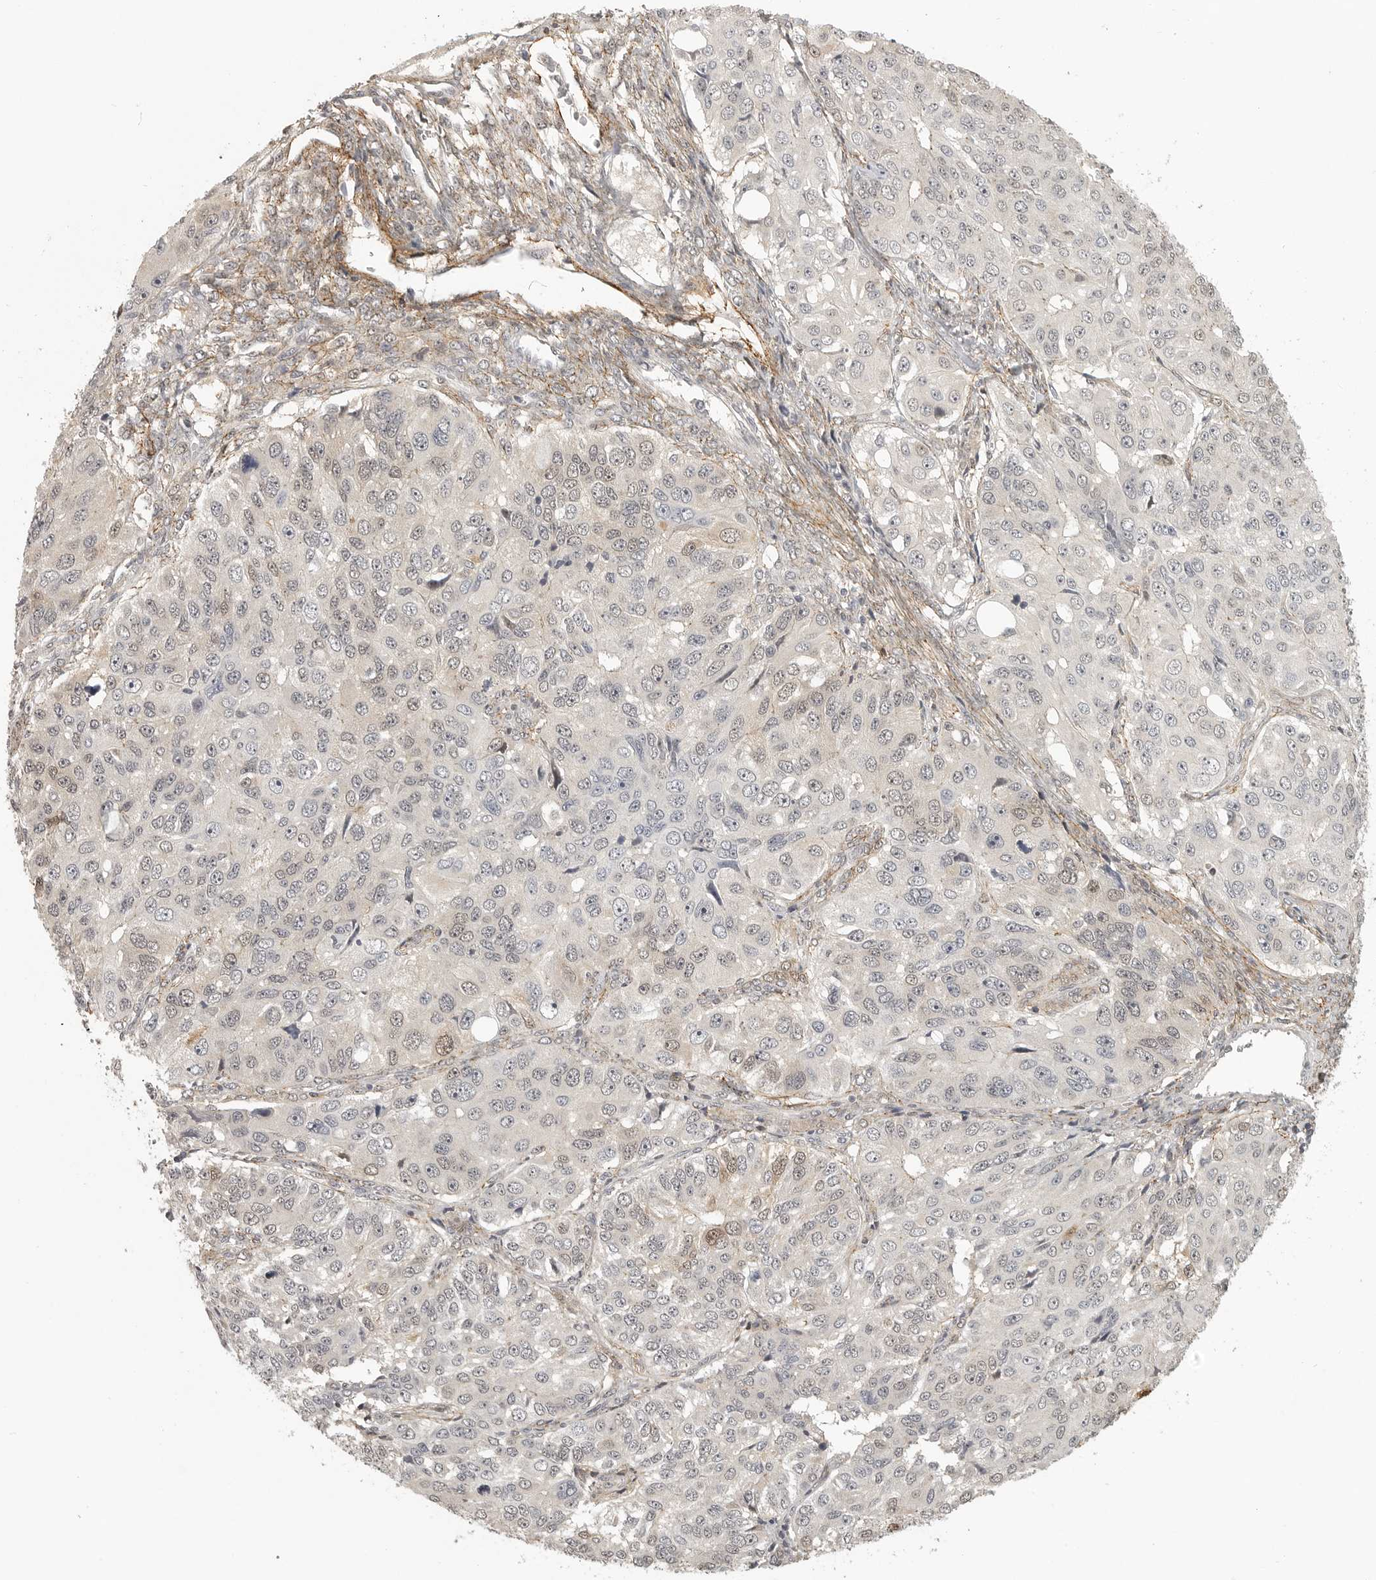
{"staining": {"intensity": "weak", "quantity": "<25%", "location": "nuclear"}, "tissue": "ovarian cancer", "cell_type": "Tumor cells", "image_type": "cancer", "snomed": [{"axis": "morphology", "description": "Carcinoma, endometroid"}, {"axis": "topography", "description": "Ovary"}], "caption": "Ovarian endometroid carcinoma was stained to show a protein in brown. There is no significant positivity in tumor cells.", "gene": "UROD", "patient": {"sex": "female", "age": 51}}